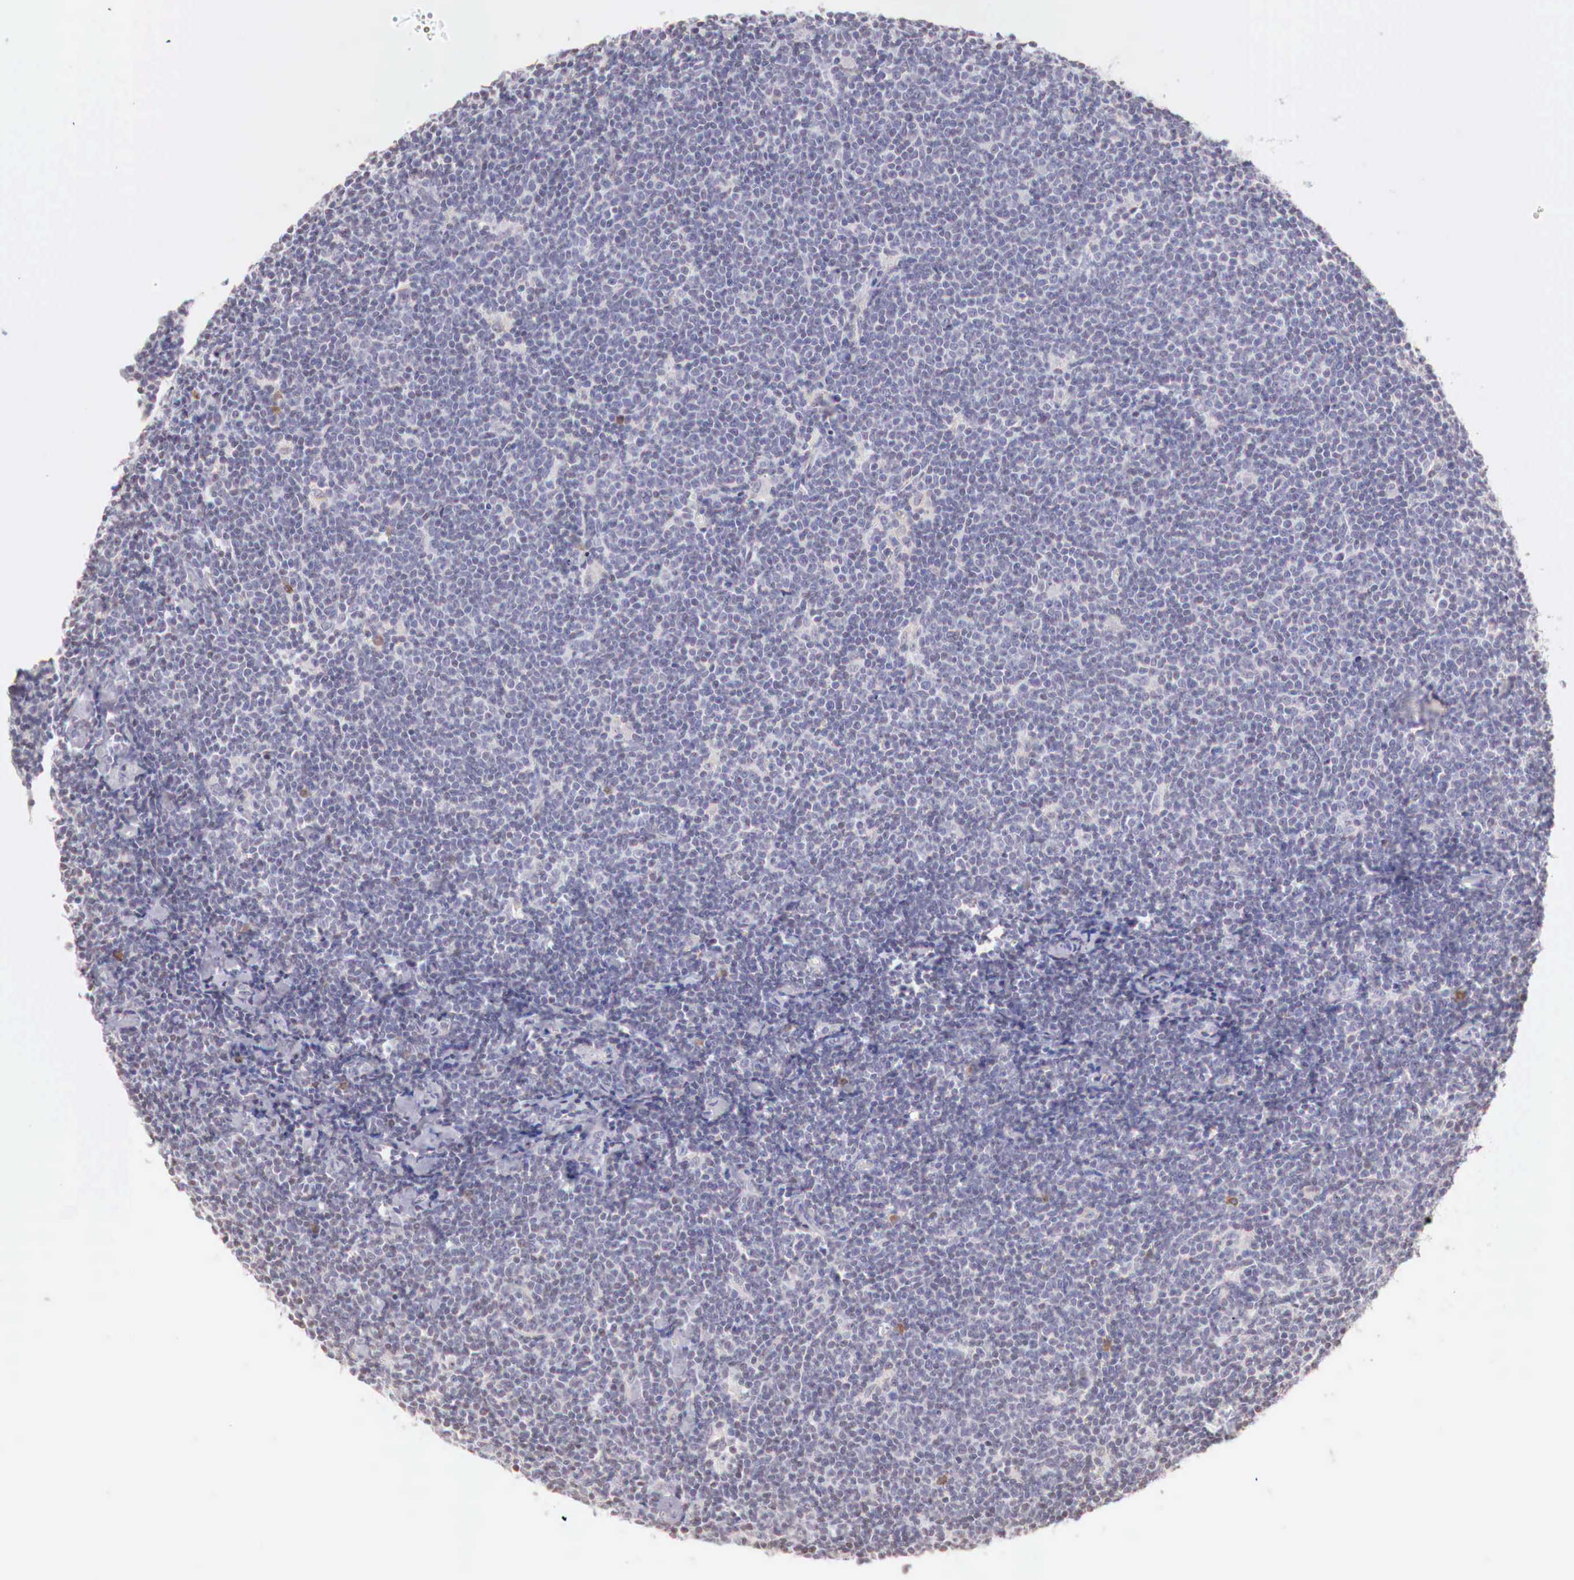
{"staining": {"intensity": "weak", "quantity": "<25%", "location": "nuclear"}, "tissue": "lymphoma", "cell_type": "Tumor cells", "image_type": "cancer", "snomed": [{"axis": "morphology", "description": "Malignant lymphoma, non-Hodgkin's type, Low grade"}, {"axis": "topography", "description": "Lymph node"}], "caption": "An IHC histopathology image of low-grade malignant lymphoma, non-Hodgkin's type is shown. There is no staining in tumor cells of low-grade malignant lymphoma, non-Hodgkin's type.", "gene": "XPNPEP2", "patient": {"sex": "male", "age": 65}}